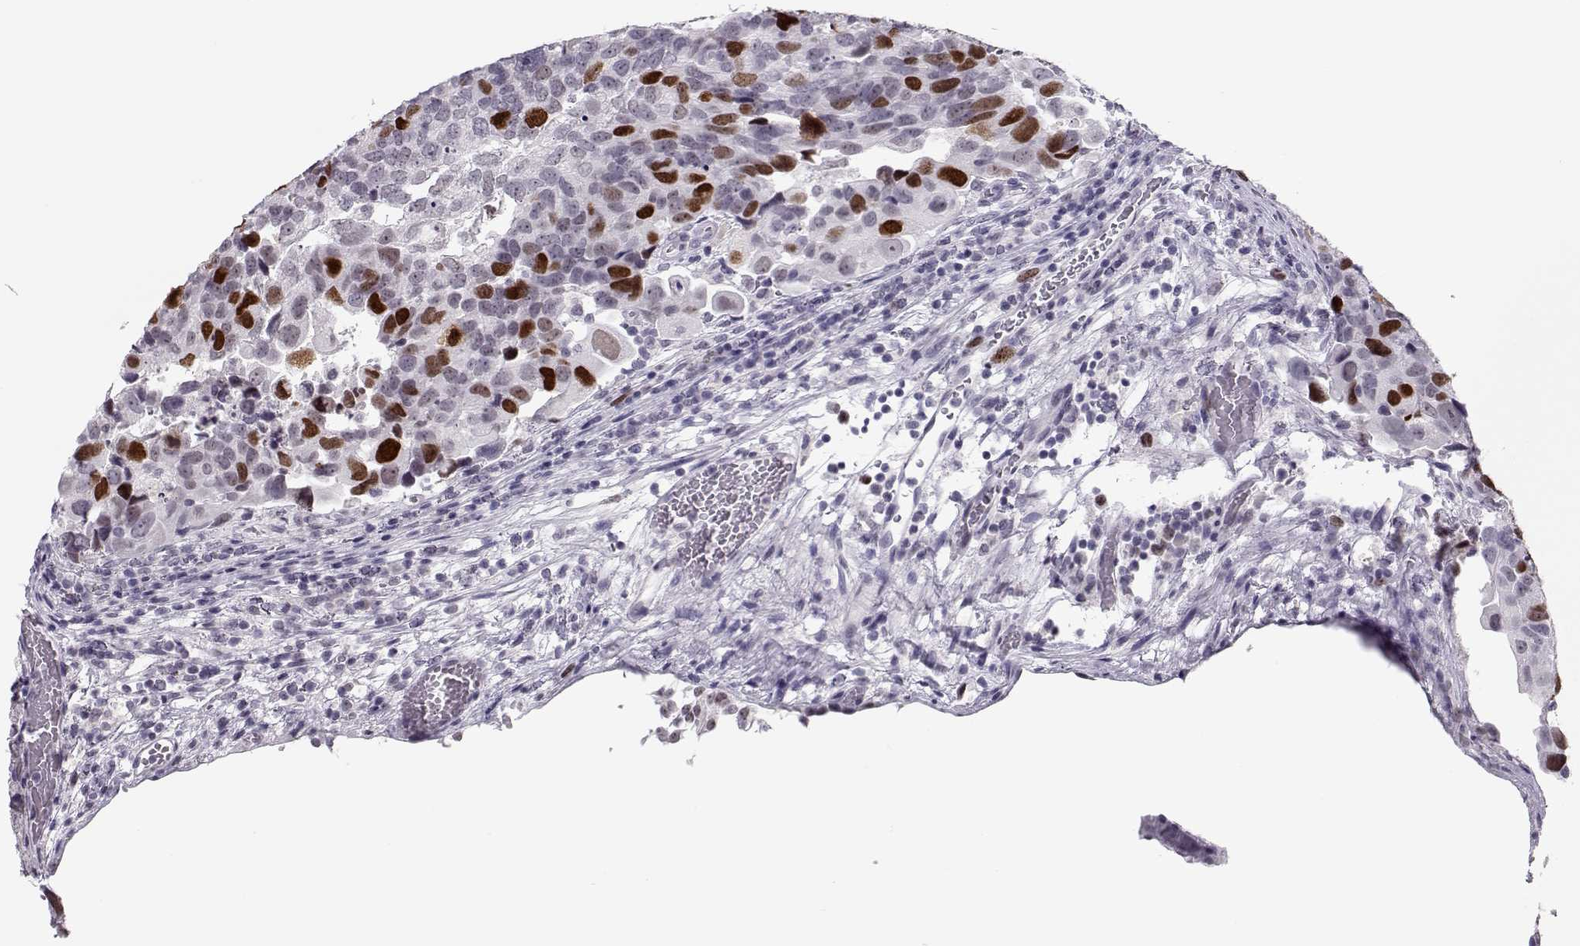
{"staining": {"intensity": "strong", "quantity": "<25%", "location": "nuclear"}, "tissue": "urothelial cancer", "cell_type": "Tumor cells", "image_type": "cancer", "snomed": [{"axis": "morphology", "description": "Urothelial carcinoma, High grade"}, {"axis": "topography", "description": "Urinary bladder"}], "caption": "Immunohistochemistry (IHC) micrograph of neoplastic tissue: human urothelial cancer stained using IHC exhibits medium levels of strong protein expression localized specifically in the nuclear of tumor cells, appearing as a nuclear brown color.", "gene": "SGO1", "patient": {"sex": "male", "age": 60}}